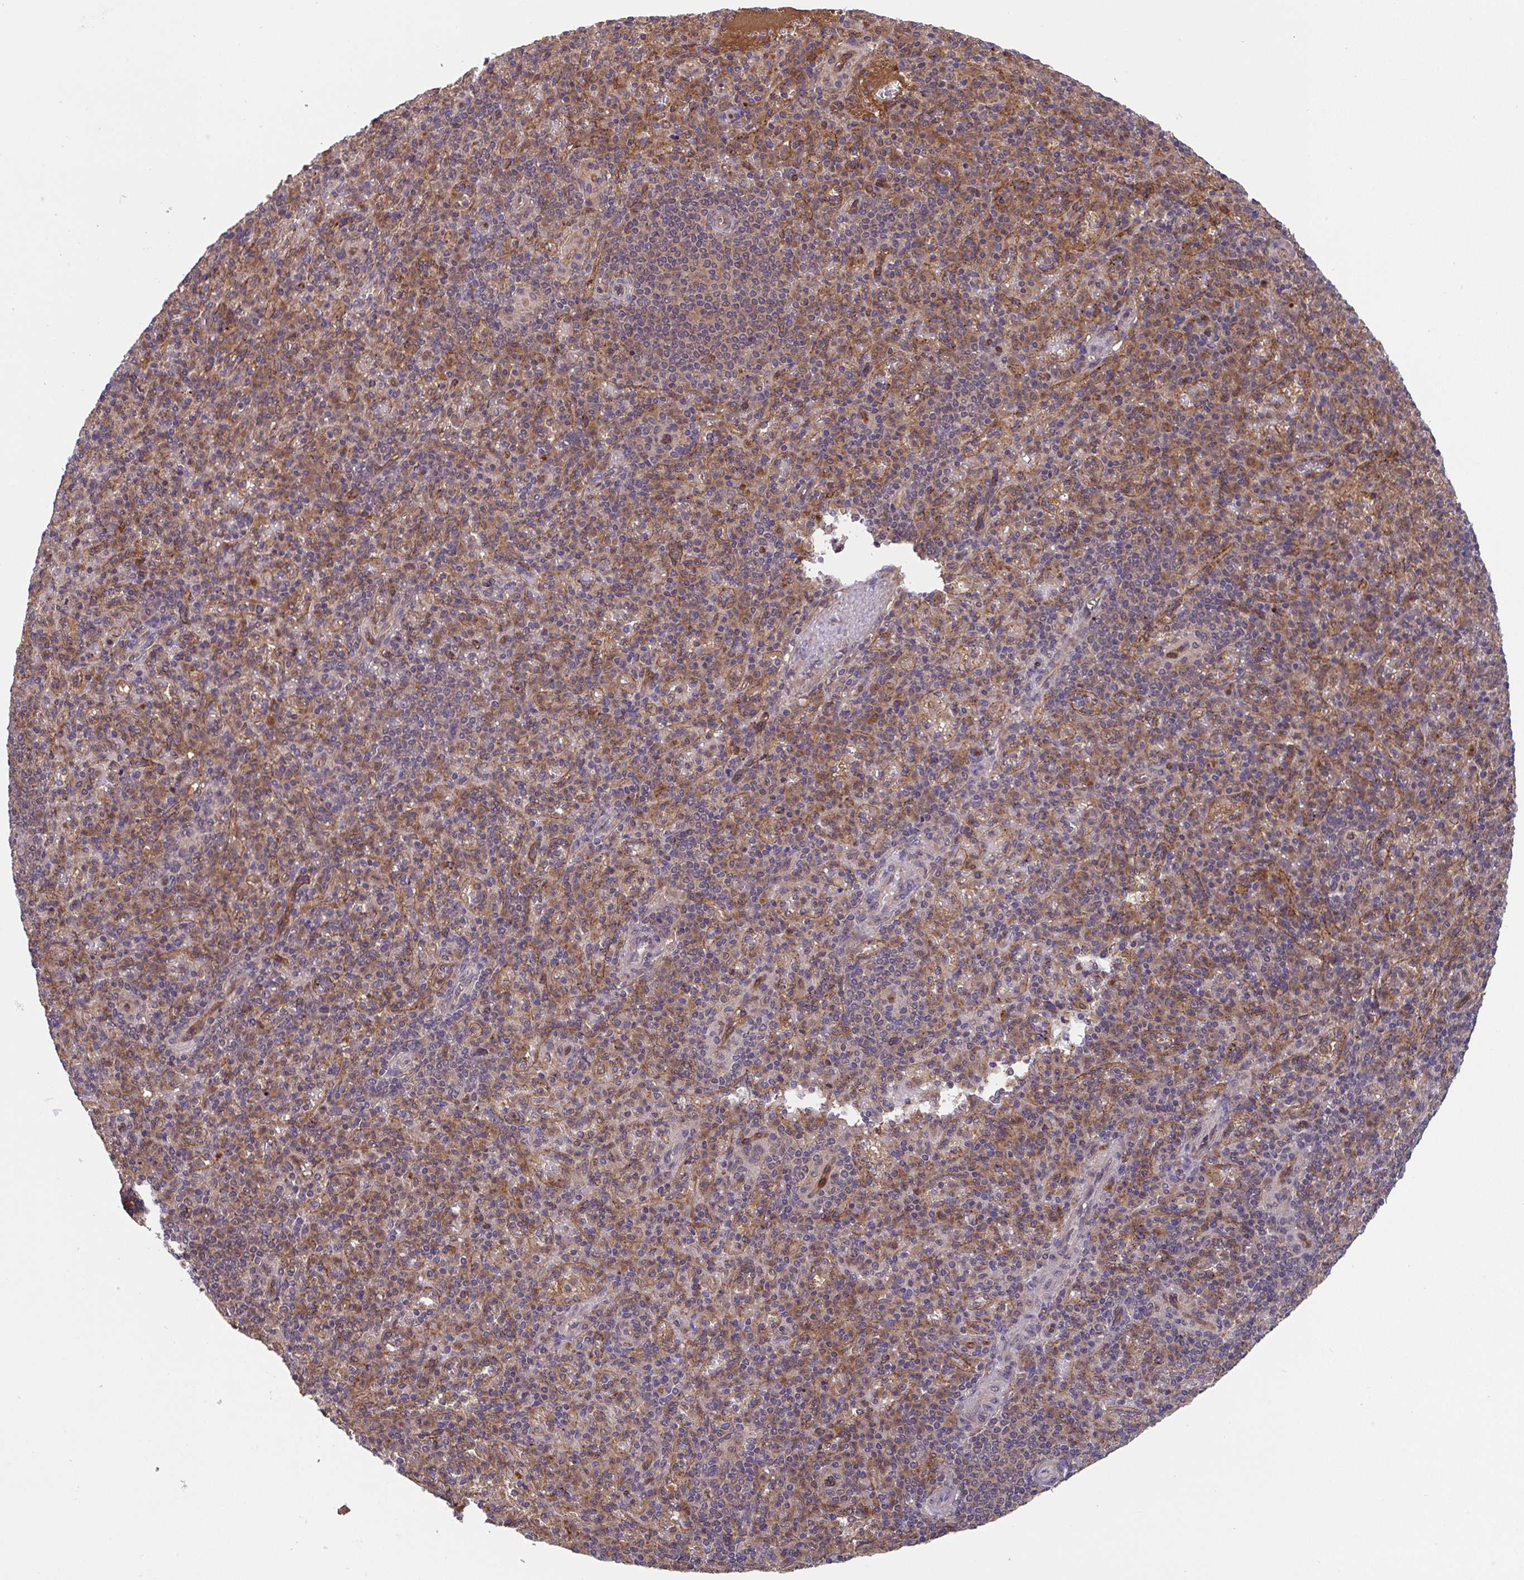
{"staining": {"intensity": "moderate", "quantity": "<25%", "location": "cytoplasmic/membranous"}, "tissue": "spleen", "cell_type": "Cells in red pulp", "image_type": "normal", "snomed": [{"axis": "morphology", "description": "Normal tissue, NOS"}, {"axis": "topography", "description": "Spleen"}], "caption": "Spleen stained with a brown dye shows moderate cytoplasmic/membranous positive expression in approximately <25% of cells in red pulp.", "gene": "TIGAR", "patient": {"sex": "female", "age": 74}}